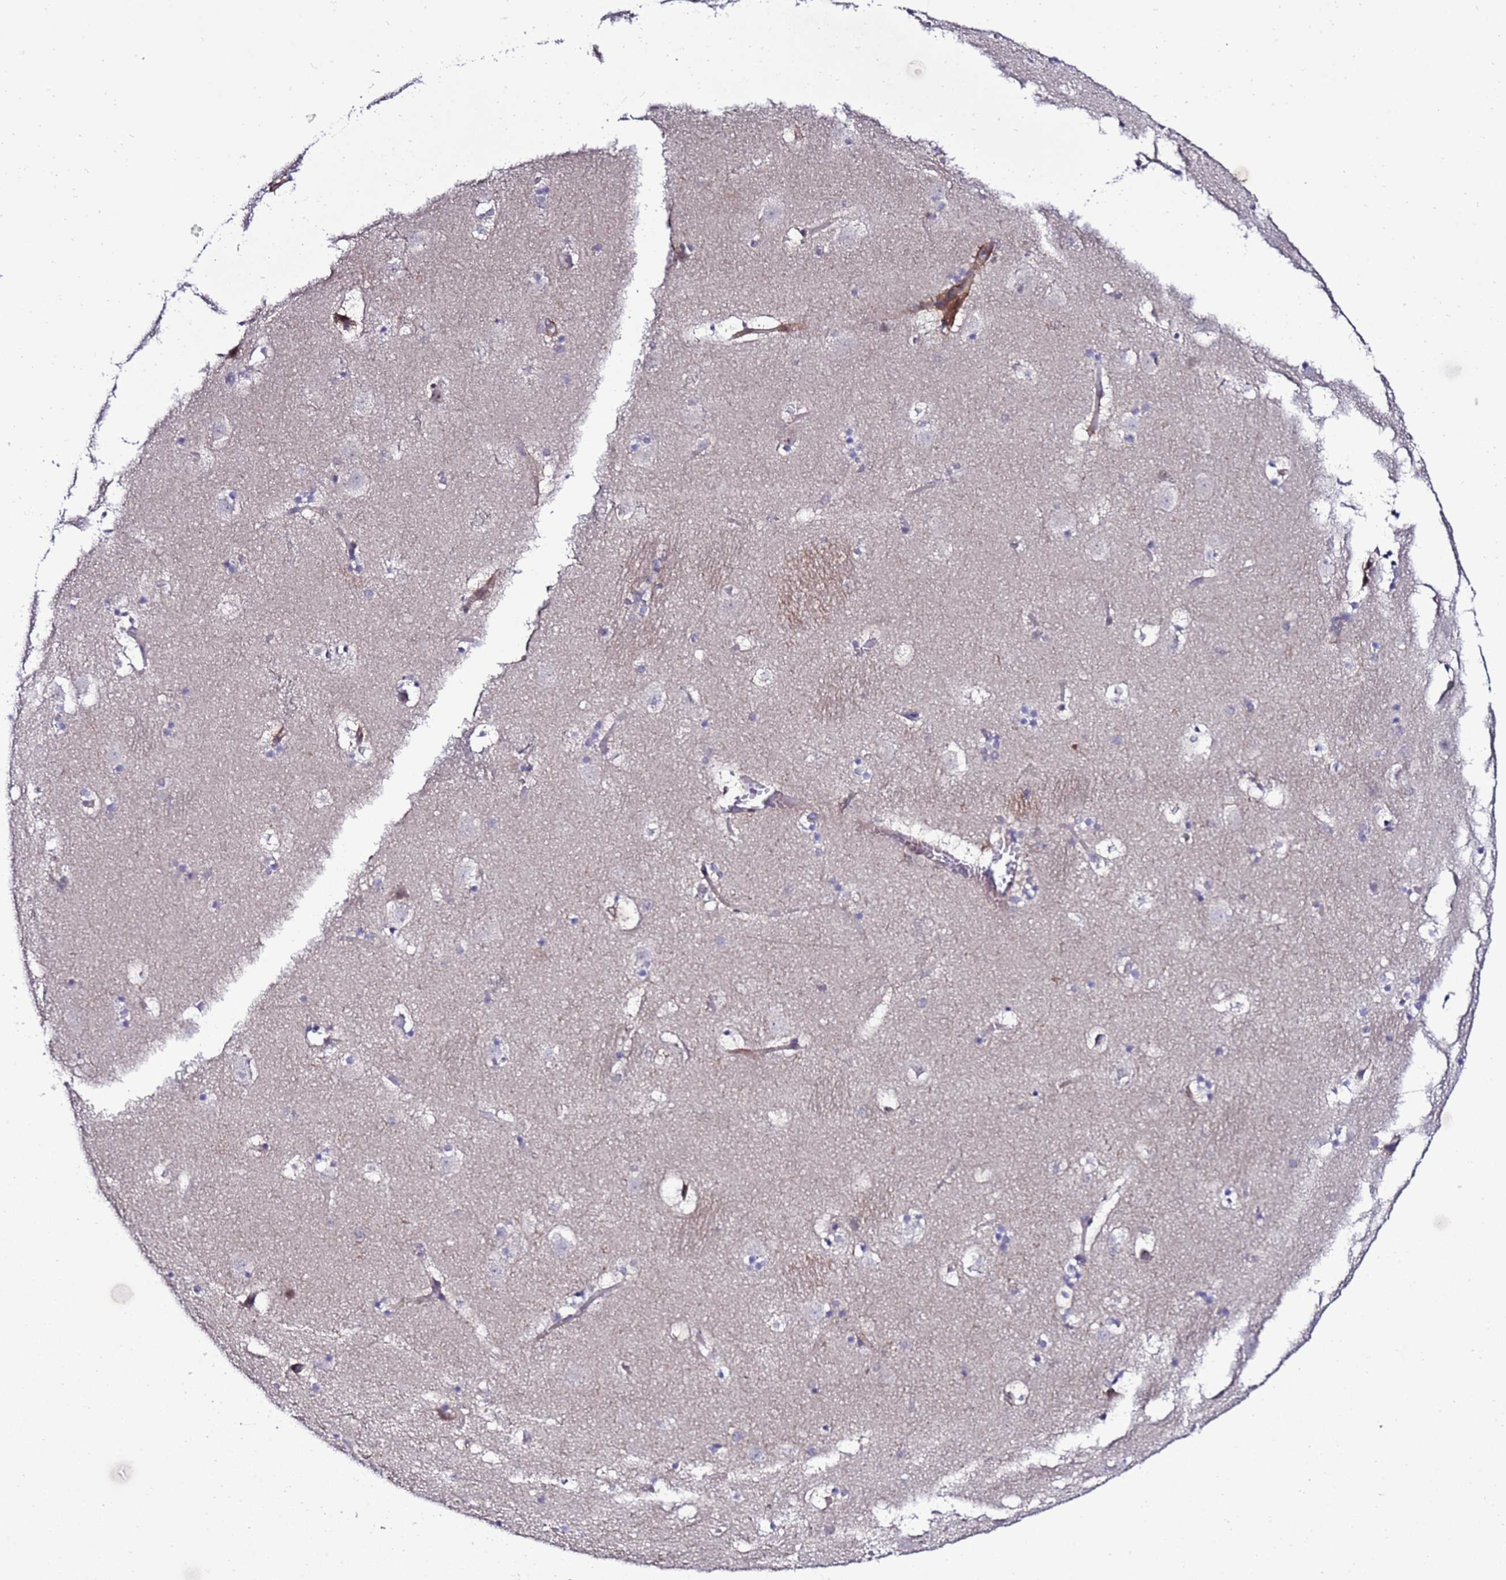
{"staining": {"intensity": "negative", "quantity": "none", "location": "none"}, "tissue": "caudate", "cell_type": "Glial cells", "image_type": "normal", "snomed": [{"axis": "morphology", "description": "Normal tissue, NOS"}, {"axis": "topography", "description": "Lateral ventricle wall"}], "caption": "Immunohistochemistry (IHC) photomicrograph of unremarkable human caudate stained for a protein (brown), which displays no positivity in glial cells. (Stains: DAB IHC with hematoxylin counter stain, Microscopy: brightfield microscopy at high magnification).", "gene": "GZF1", "patient": {"sex": "male", "age": 45}}